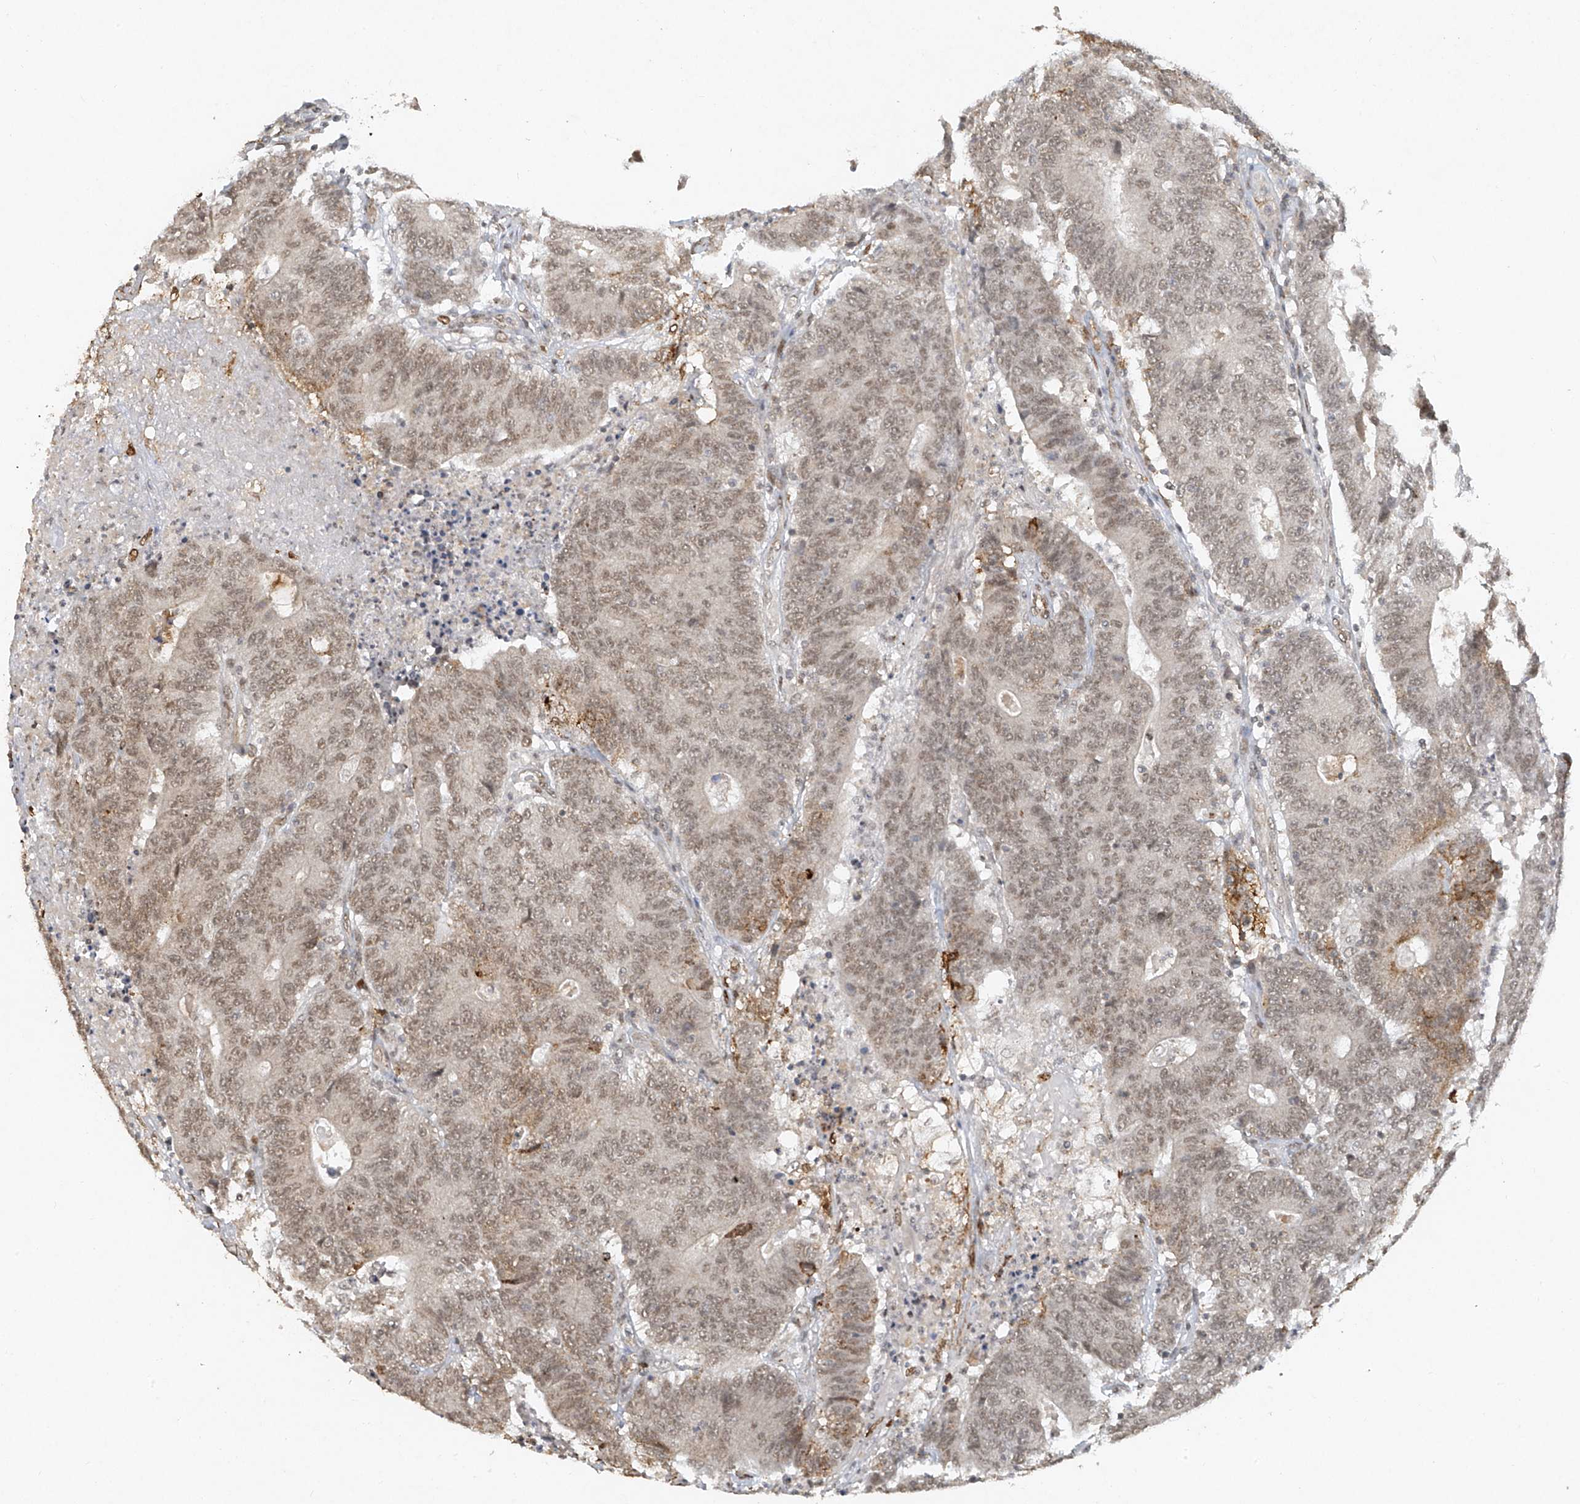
{"staining": {"intensity": "weak", "quantity": ">75%", "location": "nuclear"}, "tissue": "colorectal cancer", "cell_type": "Tumor cells", "image_type": "cancer", "snomed": [{"axis": "morphology", "description": "Normal tissue, NOS"}, {"axis": "morphology", "description": "Adenocarcinoma, NOS"}, {"axis": "topography", "description": "Colon"}], "caption": "Human colorectal cancer stained with a protein marker demonstrates weak staining in tumor cells.", "gene": "ATRIP", "patient": {"sex": "female", "age": 75}}